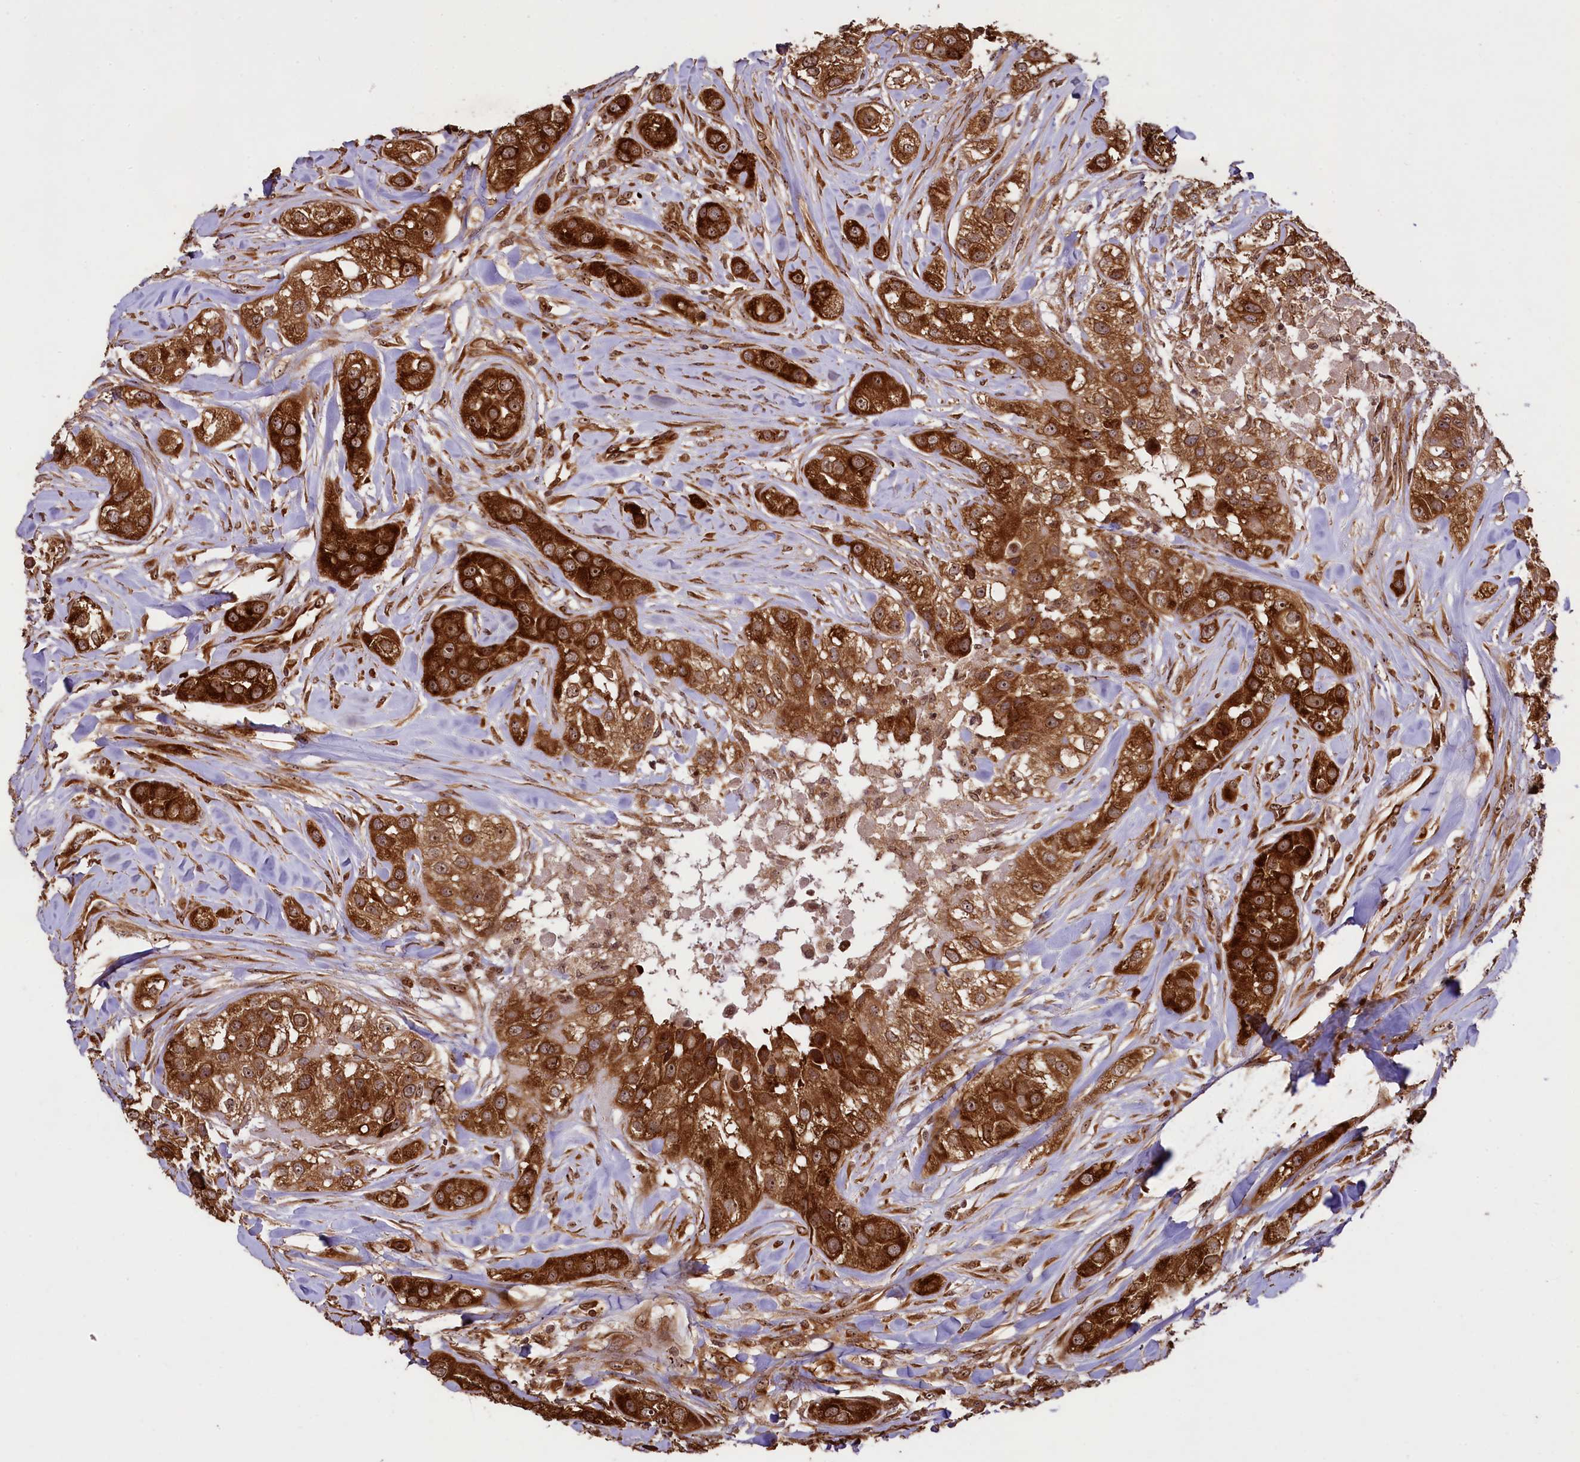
{"staining": {"intensity": "strong", "quantity": ">75%", "location": "cytoplasmic/membranous,nuclear"}, "tissue": "head and neck cancer", "cell_type": "Tumor cells", "image_type": "cancer", "snomed": [{"axis": "morphology", "description": "Normal tissue, NOS"}, {"axis": "morphology", "description": "Squamous cell carcinoma, NOS"}, {"axis": "topography", "description": "Skeletal muscle"}, {"axis": "topography", "description": "Head-Neck"}], "caption": "Tumor cells show high levels of strong cytoplasmic/membranous and nuclear expression in about >75% of cells in squamous cell carcinoma (head and neck).", "gene": "LARP4", "patient": {"sex": "male", "age": 51}}